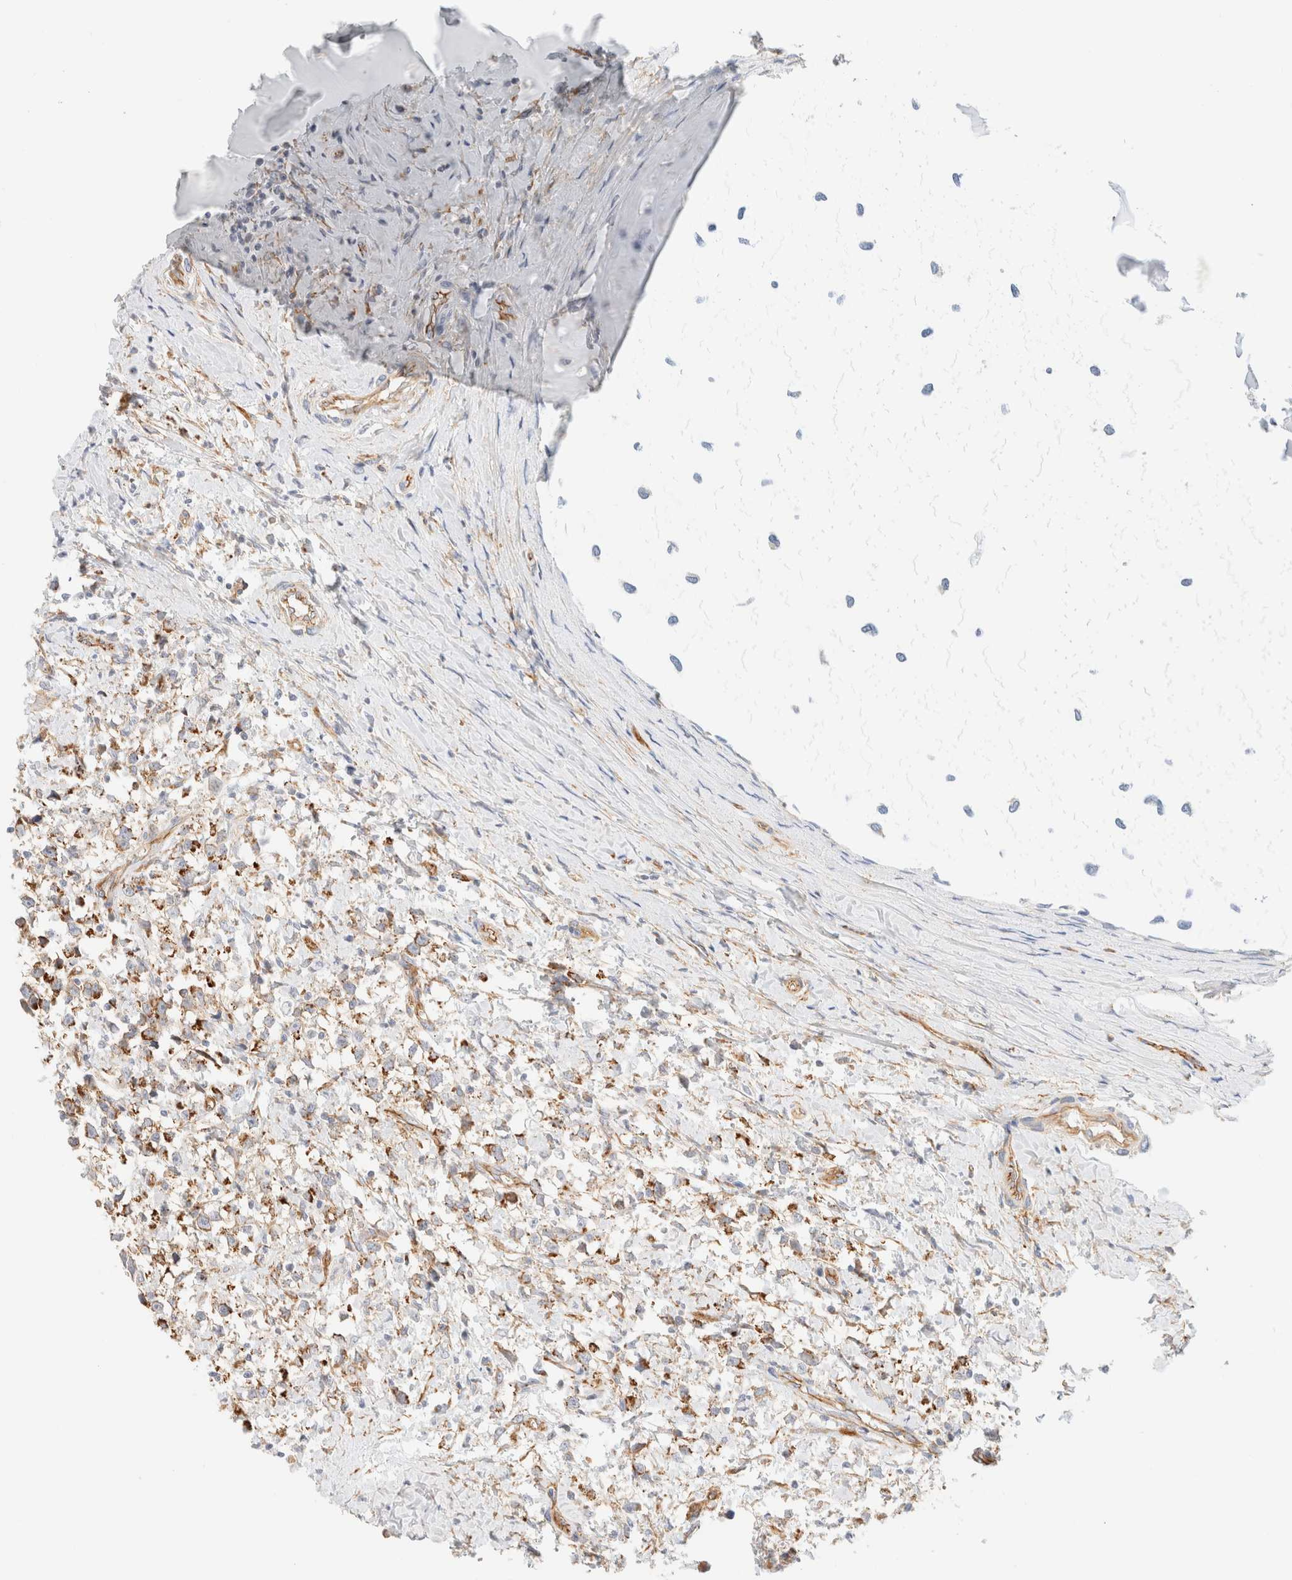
{"staining": {"intensity": "weak", "quantity": ">75%", "location": "cytoplasmic/membranous"}, "tissue": "testis cancer", "cell_type": "Tumor cells", "image_type": "cancer", "snomed": [{"axis": "morphology", "description": "Seminoma, NOS"}, {"axis": "morphology", "description": "Carcinoma, Embryonal, NOS"}, {"axis": "topography", "description": "Testis"}], "caption": "Weak cytoplasmic/membranous expression is appreciated in approximately >75% of tumor cells in testis seminoma. (IHC, brightfield microscopy, high magnification).", "gene": "CYB5R4", "patient": {"sex": "male", "age": 51}}